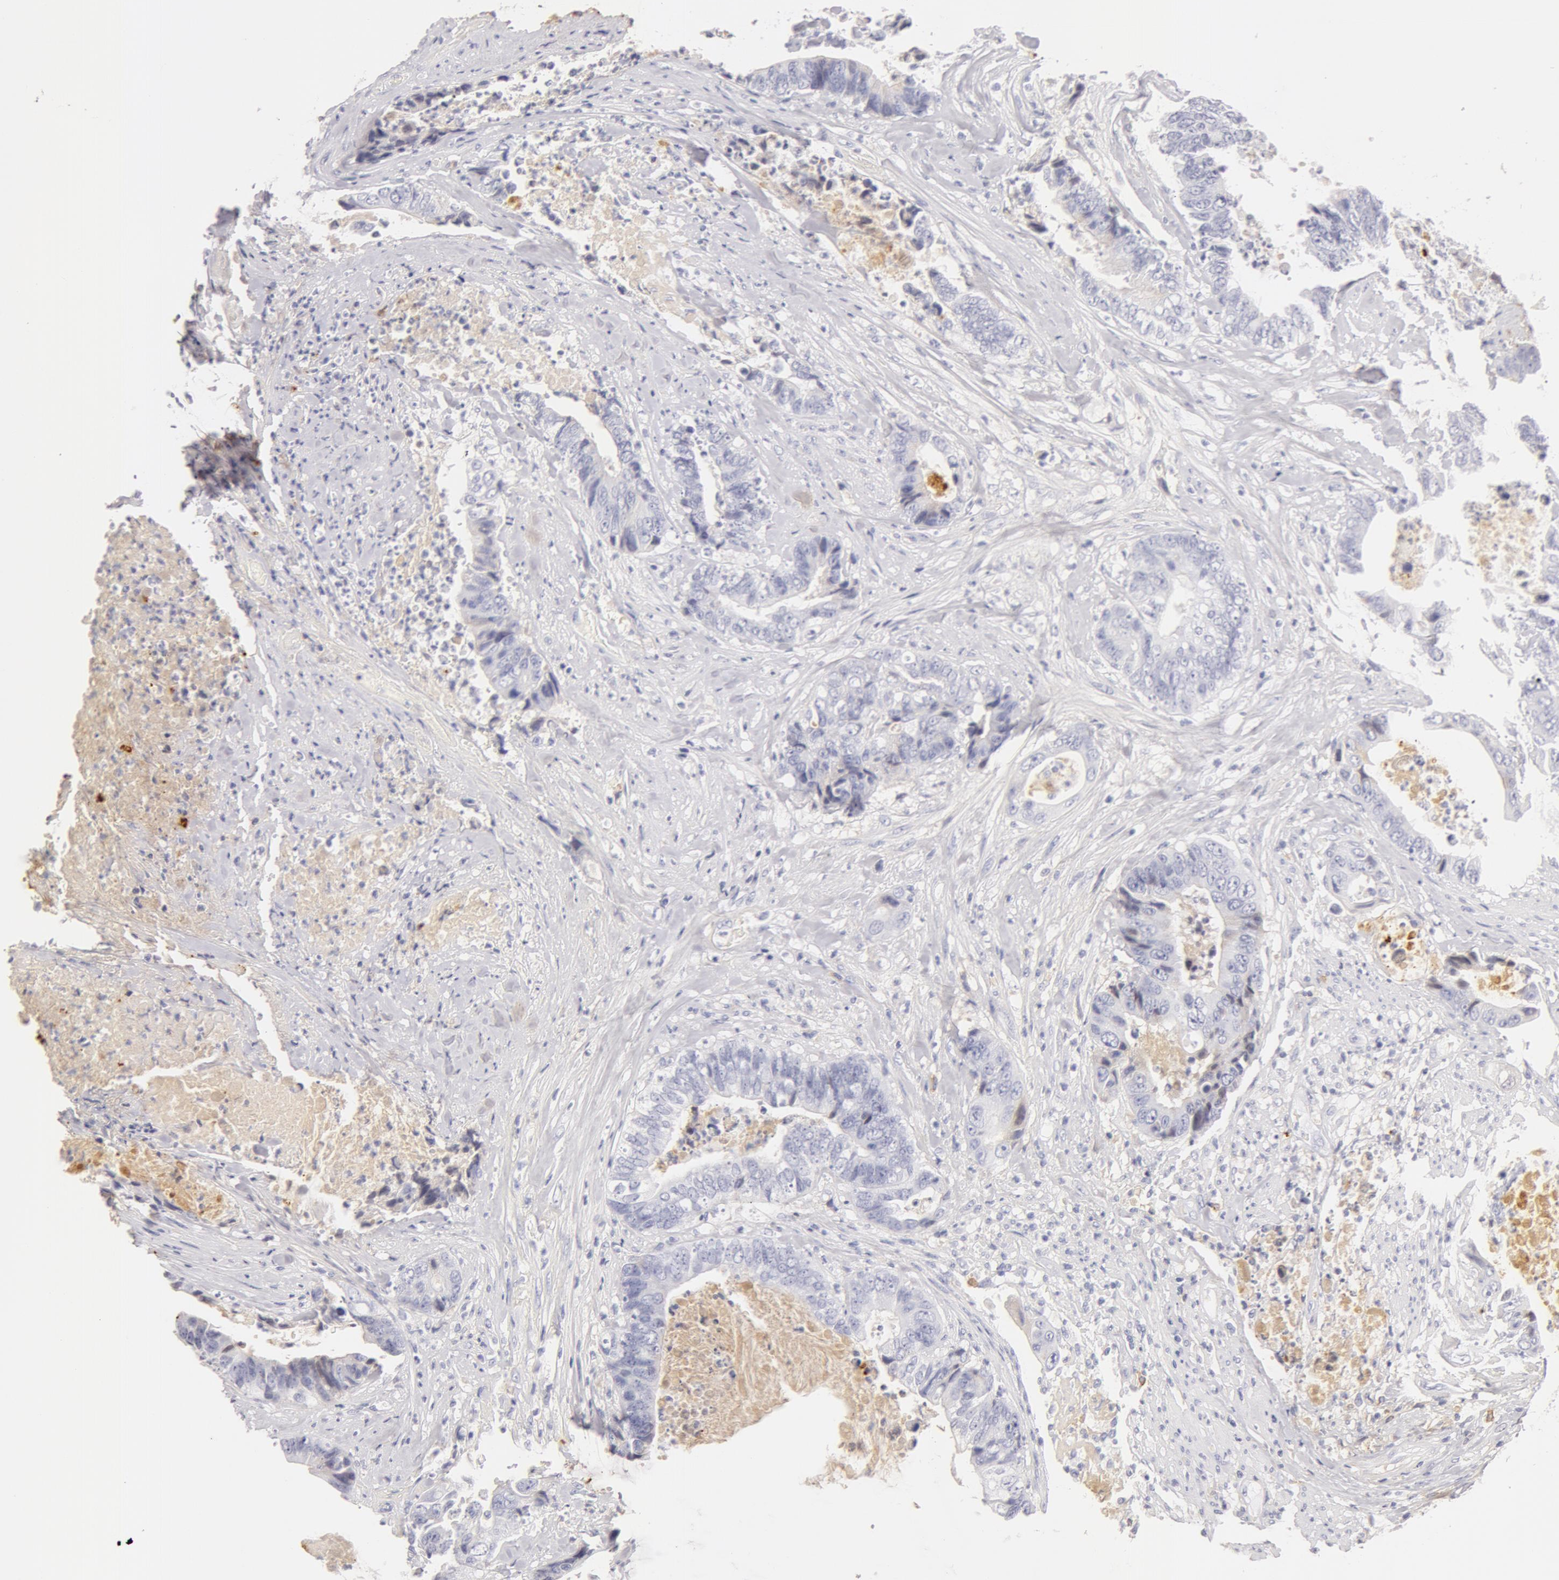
{"staining": {"intensity": "negative", "quantity": "none", "location": "none"}, "tissue": "colorectal cancer", "cell_type": "Tumor cells", "image_type": "cancer", "snomed": [{"axis": "morphology", "description": "Adenocarcinoma, NOS"}, {"axis": "topography", "description": "Rectum"}], "caption": "Tumor cells are negative for protein expression in human colorectal cancer.", "gene": "AHSG", "patient": {"sex": "female", "age": 65}}